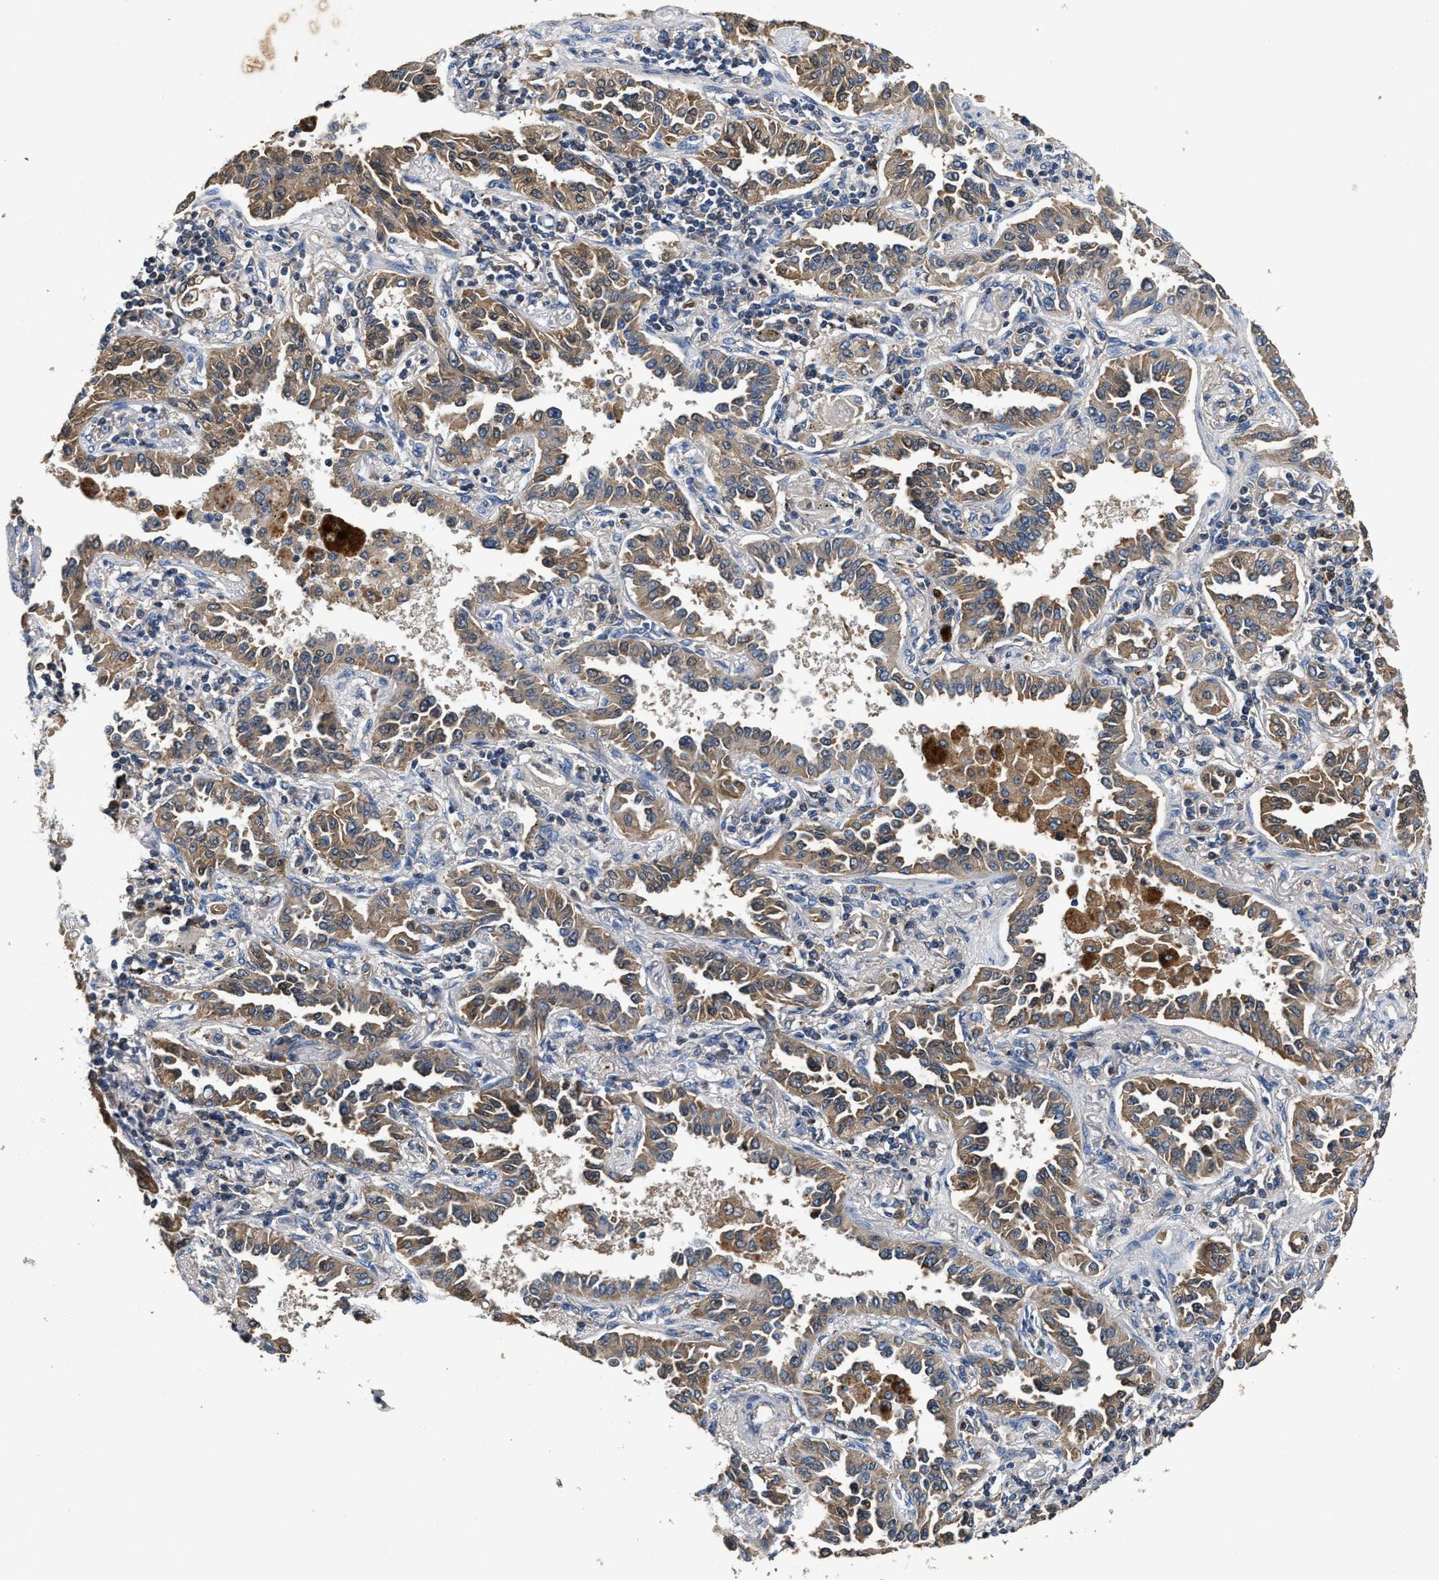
{"staining": {"intensity": "moderate", "quantity": ">75%", "location": "cytoplasmic/membranous"}, "tissue": "lung cancer", "cell_type": "Tumor cells", "image_type": "cancer", "snomed": [{"axis": "morphology", "description": "Normal tissue, NOS"}, {"axis": "morphology", "description": "Adenocarcinoma, NOS"}, {"axis": "topography", "description": "Lung"}], "caption": "Lung adenocarcinoma stained with a protein marker exhibits moderate staining in tumor cells.", "gene": "C3", "patient": {"sex": "male", "age": 59}}